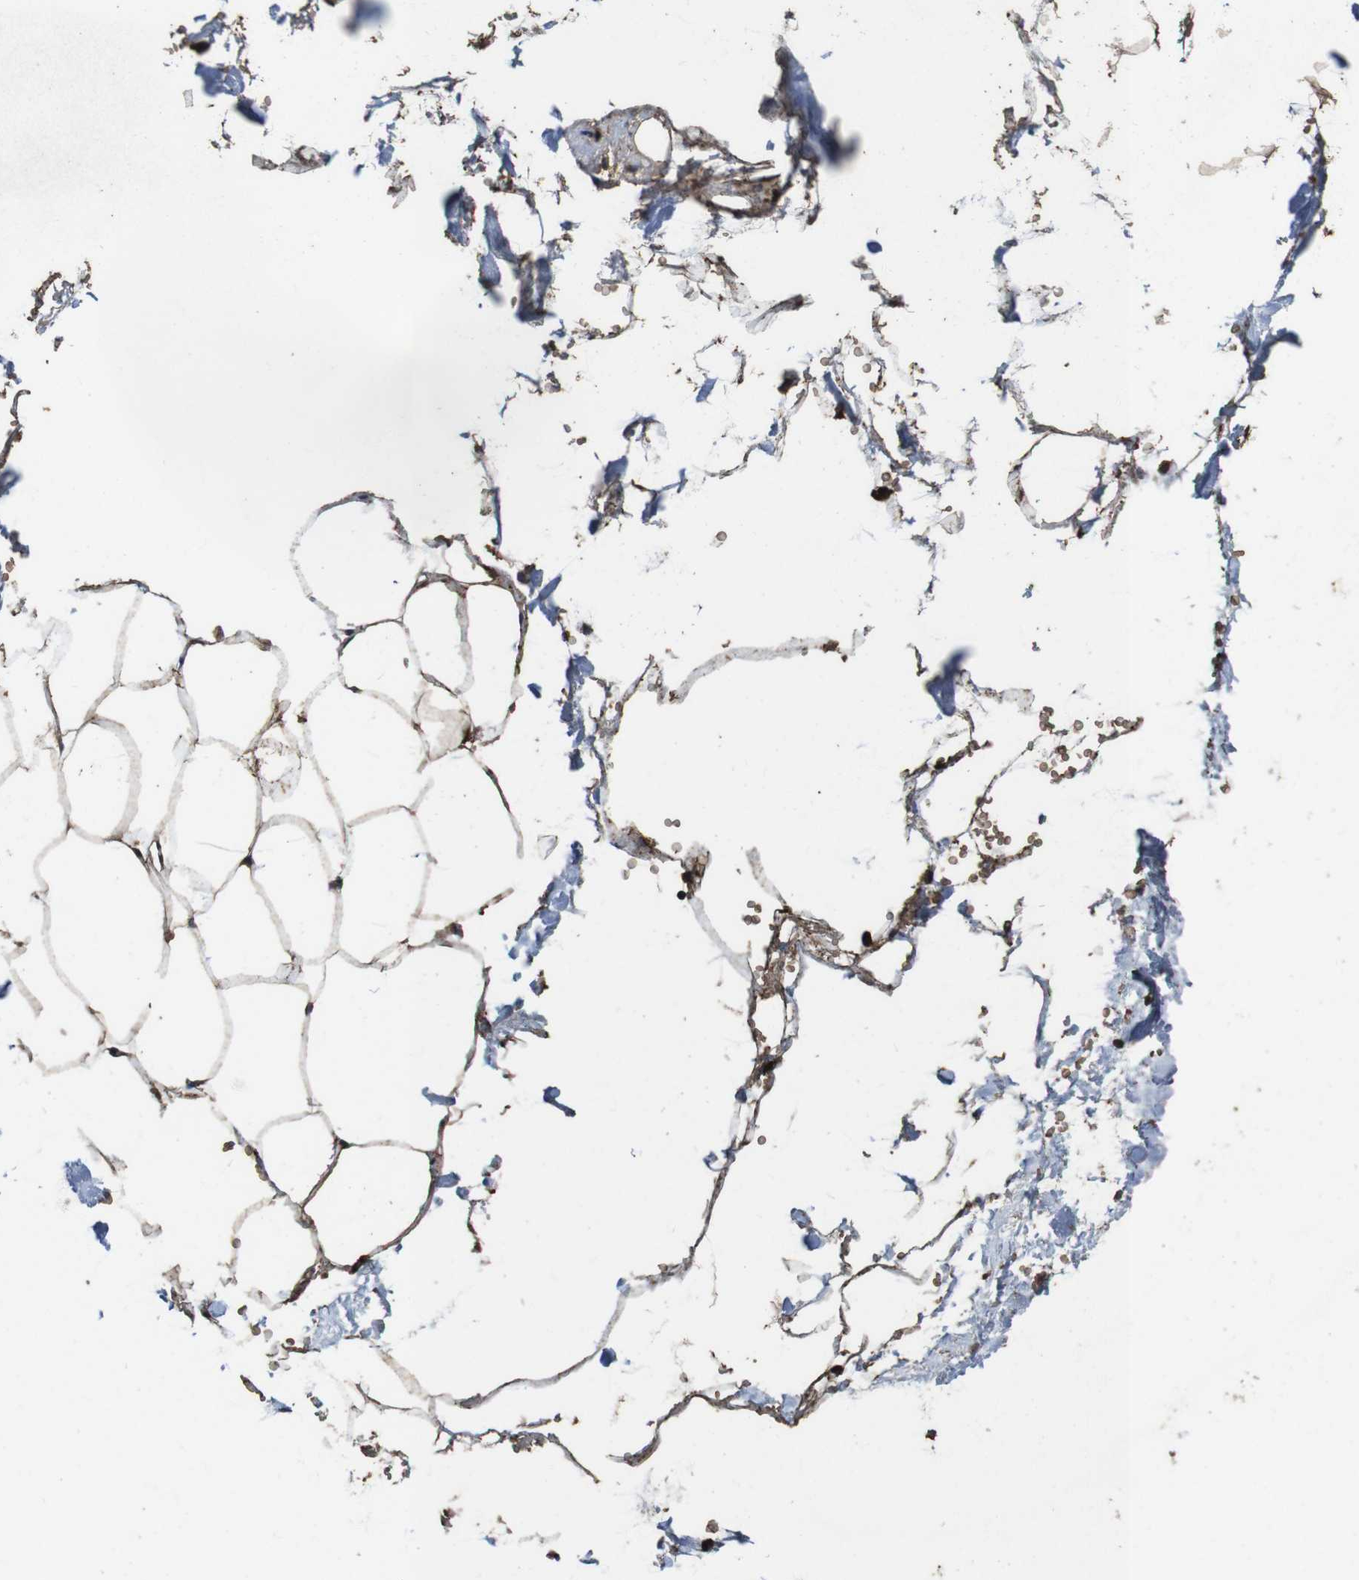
{"staining": {"intensity": "strong", "quantity": "<25%", "location": "cytoplasmic/membranous"}, "tissue": "adipose tissue", "cell_type": "Adipocytes", "image_type": "normal", "snomed": [{"axis": "morphology", "description": "Normal tissue, NOS"}, {"axis": "topography", "description": "Breast"}, {"axis": "topography", "description": "Adipose tissue"}], "caption": "Adipose tissue stained with immunohistochemistry (IHC) shows strong cytoplasmic/membranous positivity in about <25% of adipocytes. The protein is shown in brown color, while the nuclei are stained blue.", "gene": "RRAS2", "patient": {"sex": "female", "age": 25}}